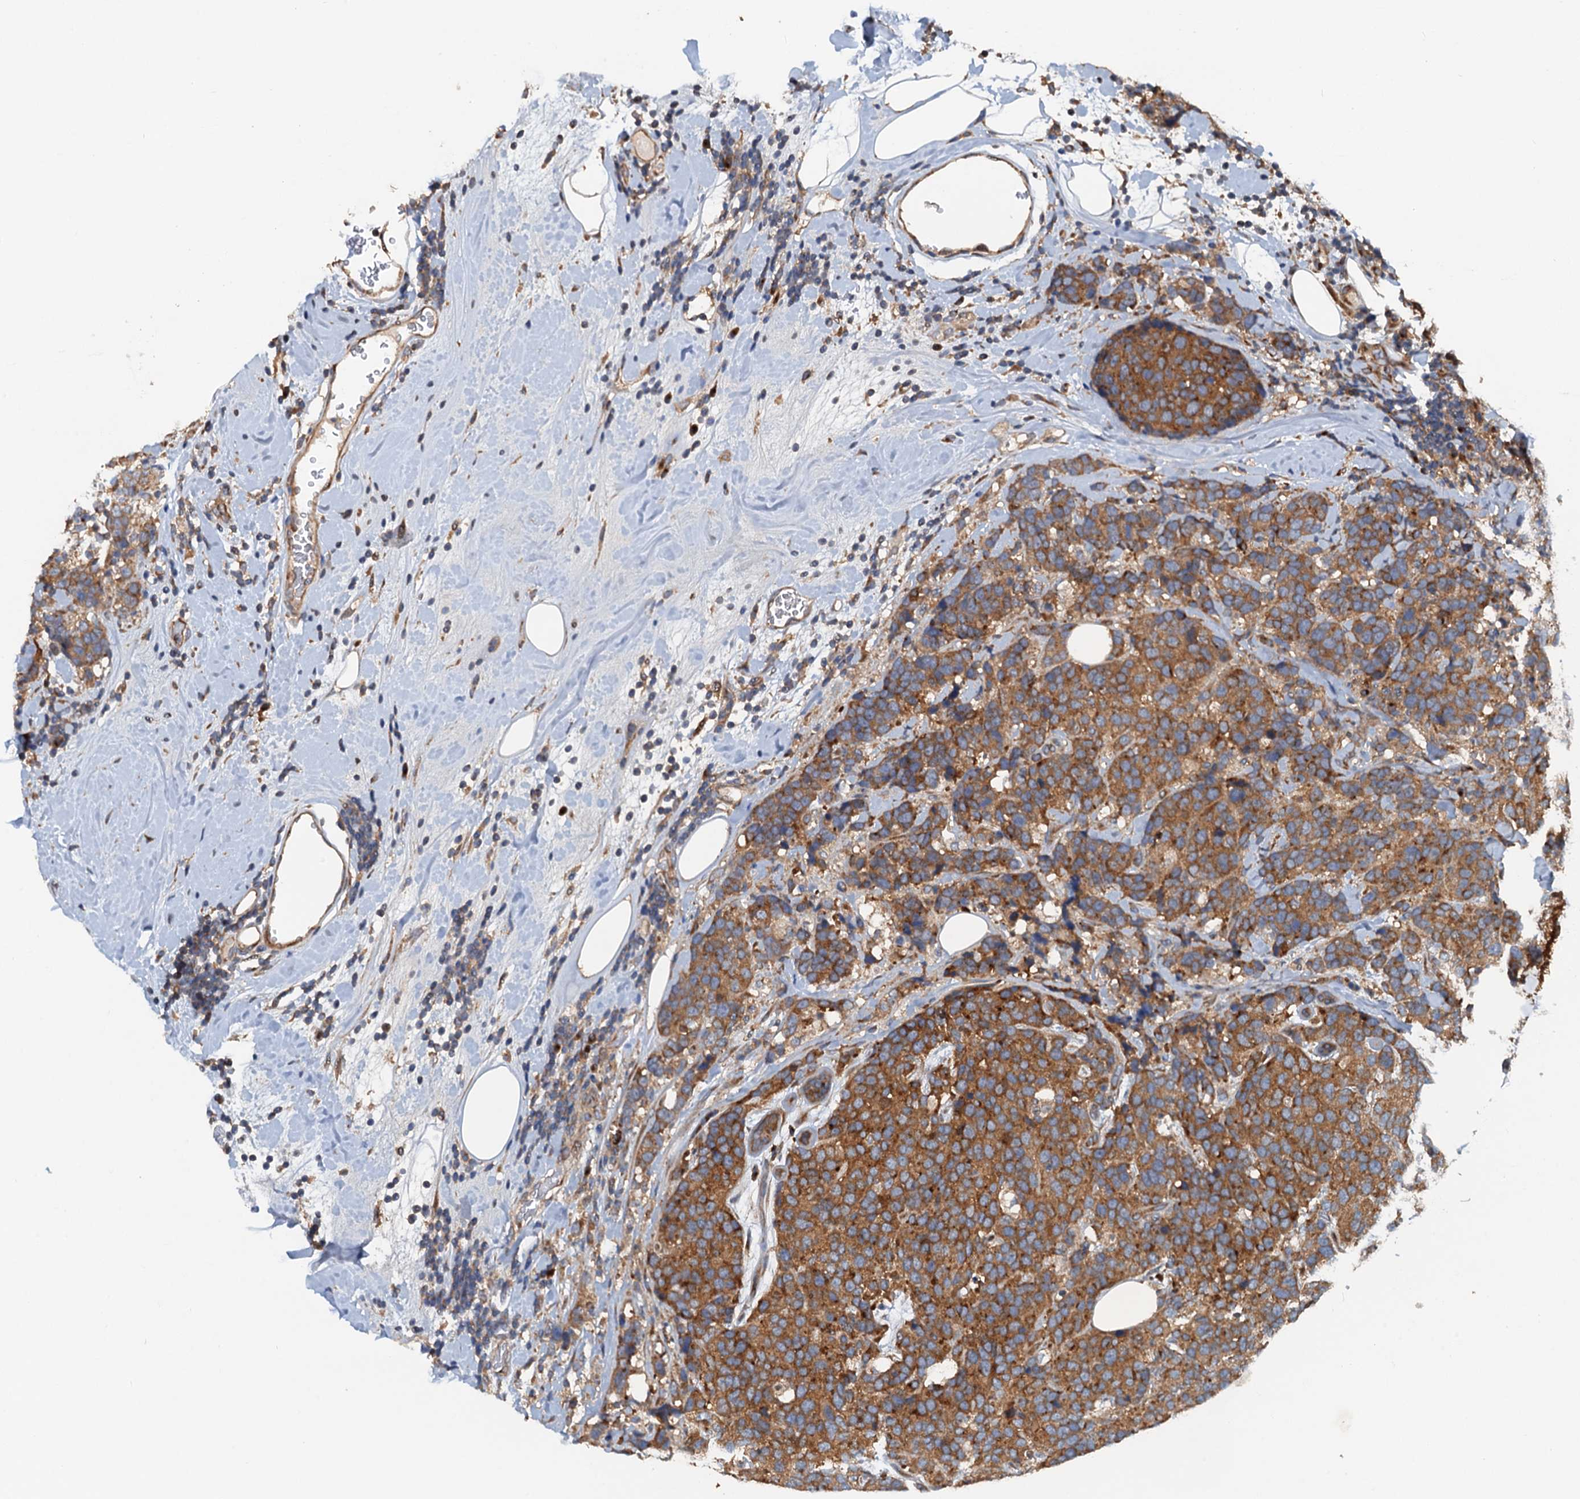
{"staining": {"intensity": "moderate", "quantity": ">75%", "location": "cytoplasmic/membranous"}, "tissue": "breast cancer", "cell_type": "Tumor cells", "image_type": "cancer", "snomed": [{"axis": "morphology", "description": "Lobular carcinoma"}, {"axis": "topography", "description": "Breast"}], "caption": "Protein staining of breast lobular carcinoma tissue reveals moderate cytoplasmic/membranous expression in about >75% of tumor cells. (Stains: DAB in brown, nuclei in blue, Microscopy: brightfield microscopy at high magnification).", "gene": "COG3", "patient": {"sex": "female", "age": 59}}